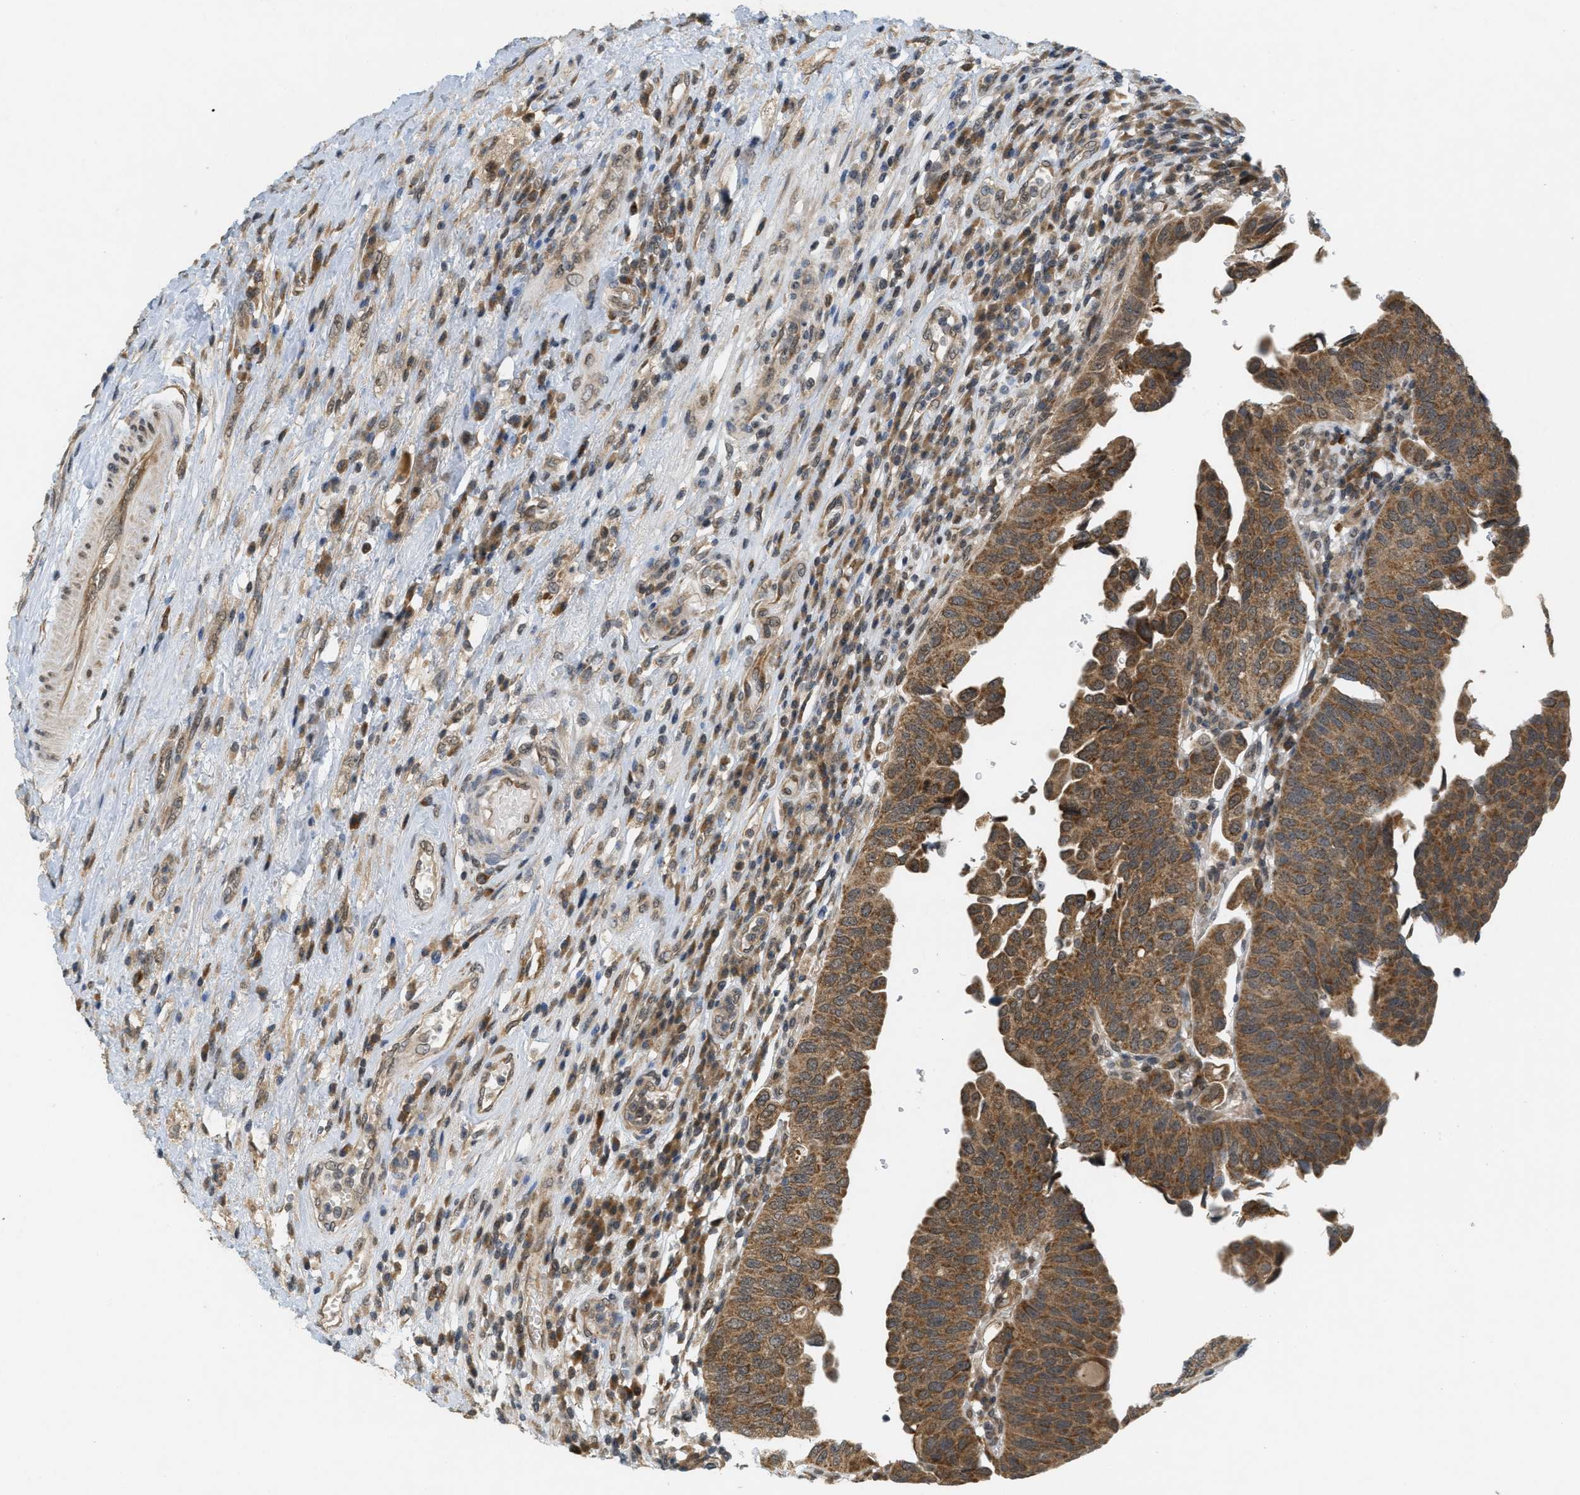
{"staining": {"intensity": "moderate", "quantity": ">75%", "location": "cytoplasmic/membranous,nuclear"}, "tissue": "urothelial cancer", "cell_type": "Tumor cells", "image_type": "cancer", "snomed": [{"axis": "morphology", "description": "Urothelial carcinoma, High grade"}, {"axis": "topography", "description": "Urinary bladder"}], "caption": "The histopathology image shows immunohistochemical staining of urothelial cancer. There is moderate cytoplasmic/membranous and nuclear staining is appreciated in approximately >75% of tumor cells. The protein is shown in brown color, while the nuclei are stained blue.", "gene": "PRKD1", "patient": {"sex": "female", "age": 80}}